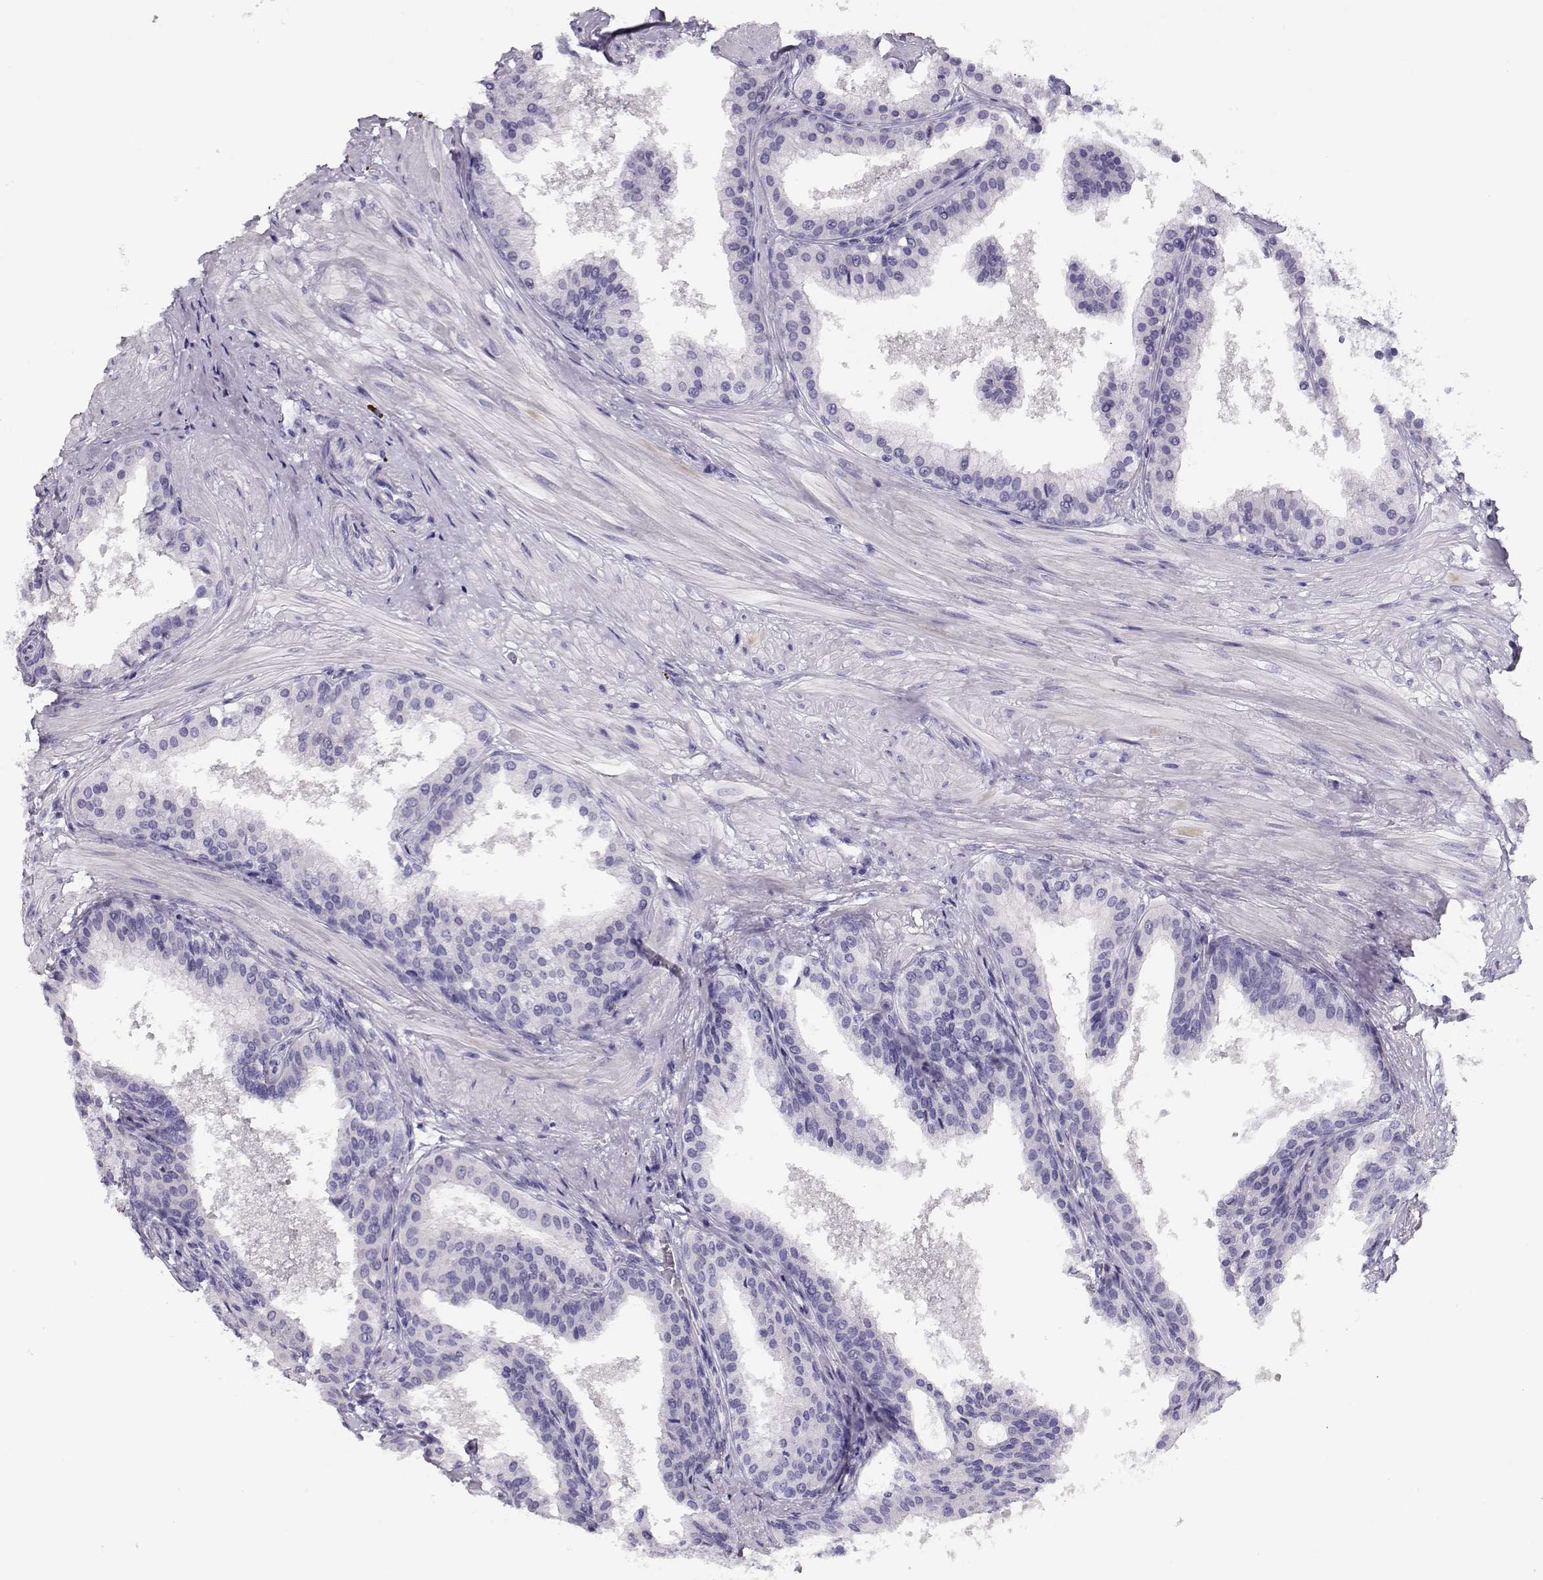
{"staining": {"intensity": "negative", "quantity": "none", "location": "none"}, "tissue": "prostate cancer", "cell_type": "Tumor cells", "image_type": "cancer", "snomed": [{"axis": "morphology", "description": "Adenocarcinoma, Low grade"}, {"axis": "topography", "description": "Prostate"}], "caption": "This is an immunohistochemistry (IHC) micrograph of prostate cancer (adenocarcinoma (low-grade)). There is no expression in tumor cells.", "gene": "CRX", "patient": {"sex": "male", "age": 56}}